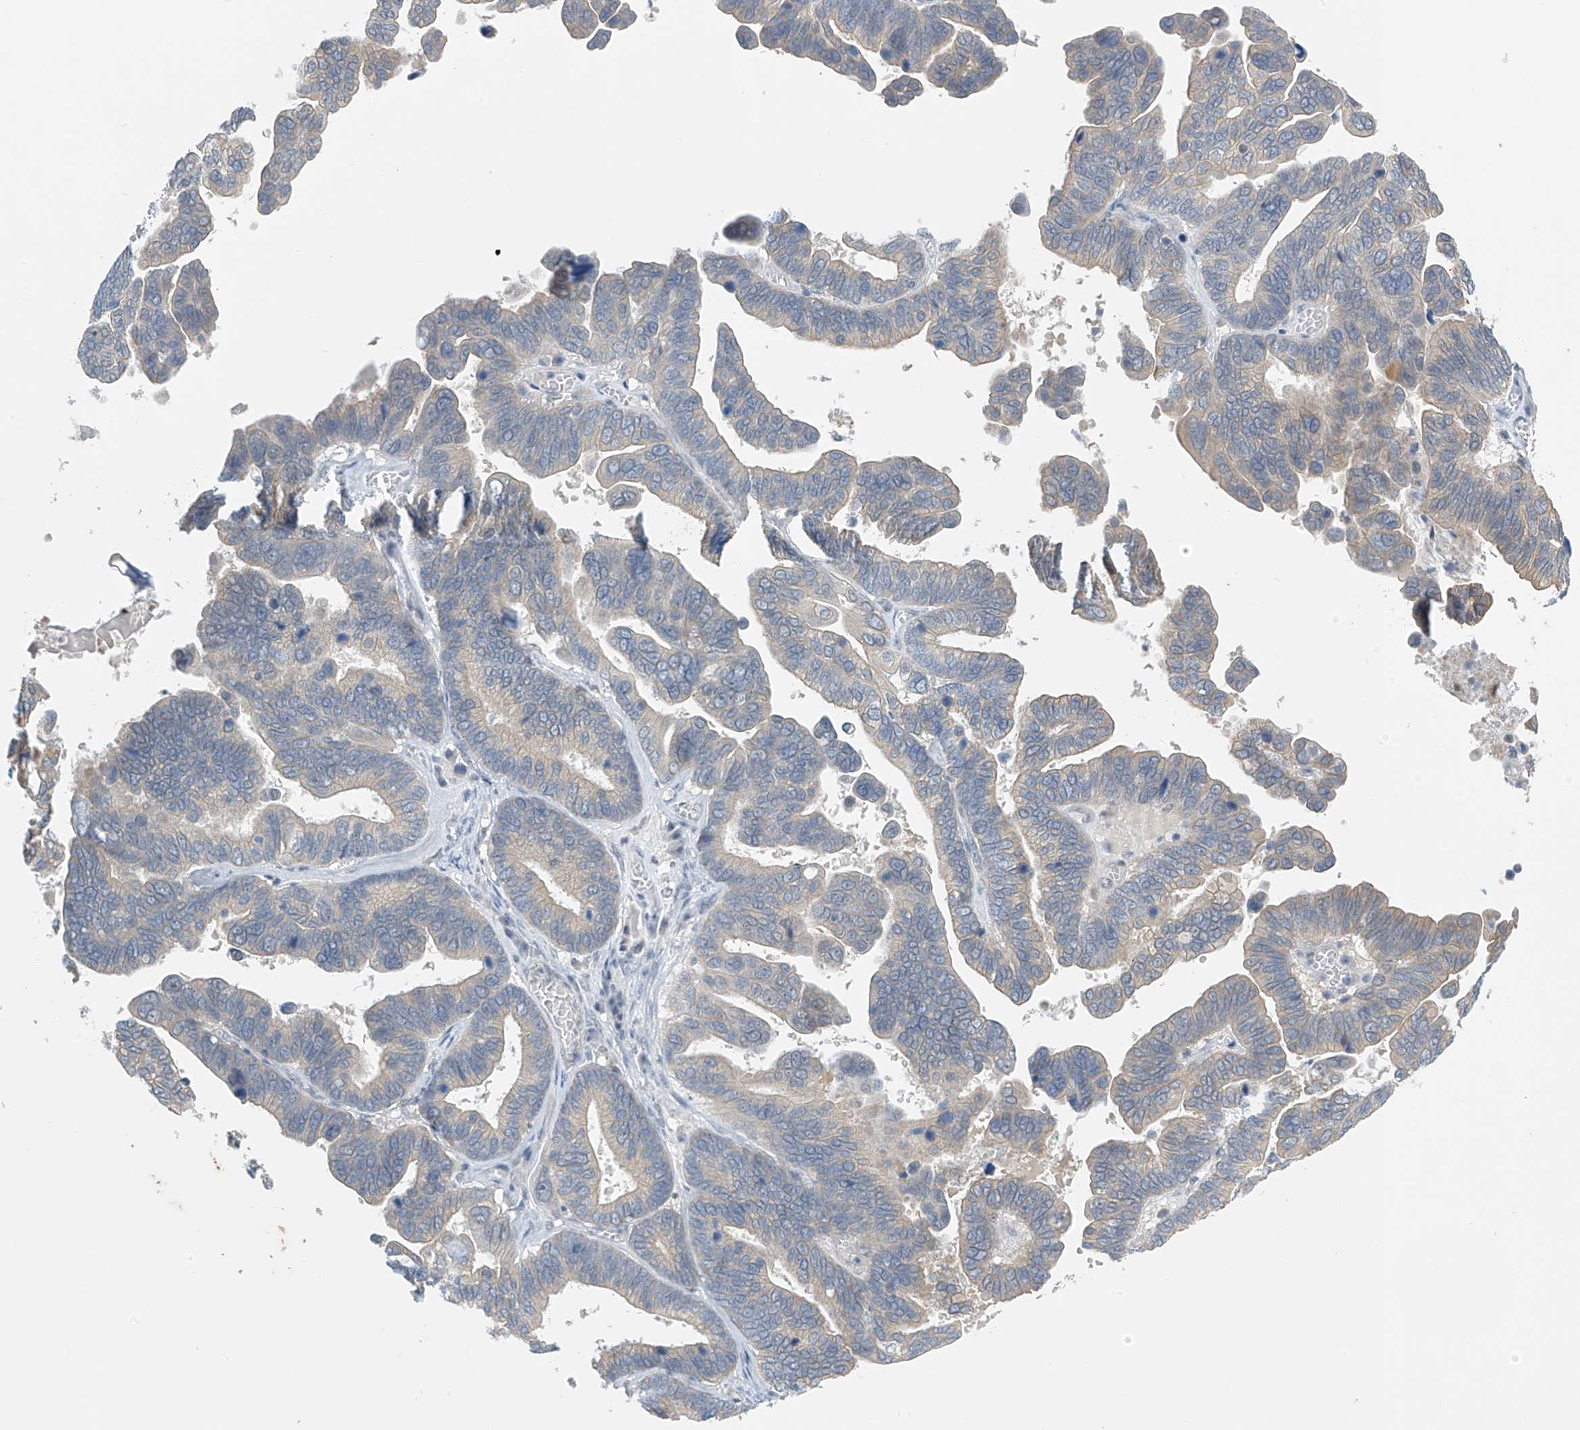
{"staining": {"intensity": "weak", "quantity": "<25%", "location": "cytoplasmic/membranous"}, "tissue": "ovarian cancer", "cell_type": "Tumor cells", "image_type": "cancer", "snomed": [{"axis": "morphology", "description": "Cystadenocarcinoma, serous, NOS"}, {"axis": "topography", "description": "Ovary"}], "caption": "Immunohistochemical staining of human ovarian serous cystadenocarcinoma shows no significant expression in tumor cells. Brightfield microscopy of immunohistochemistry stained with DAB (3,3'-diaminobenzidine) (brown) and hematoxylin (blue), captured at high magnification.", "gene": "APLF", "patient": {"sex": "female", "age": 56}}